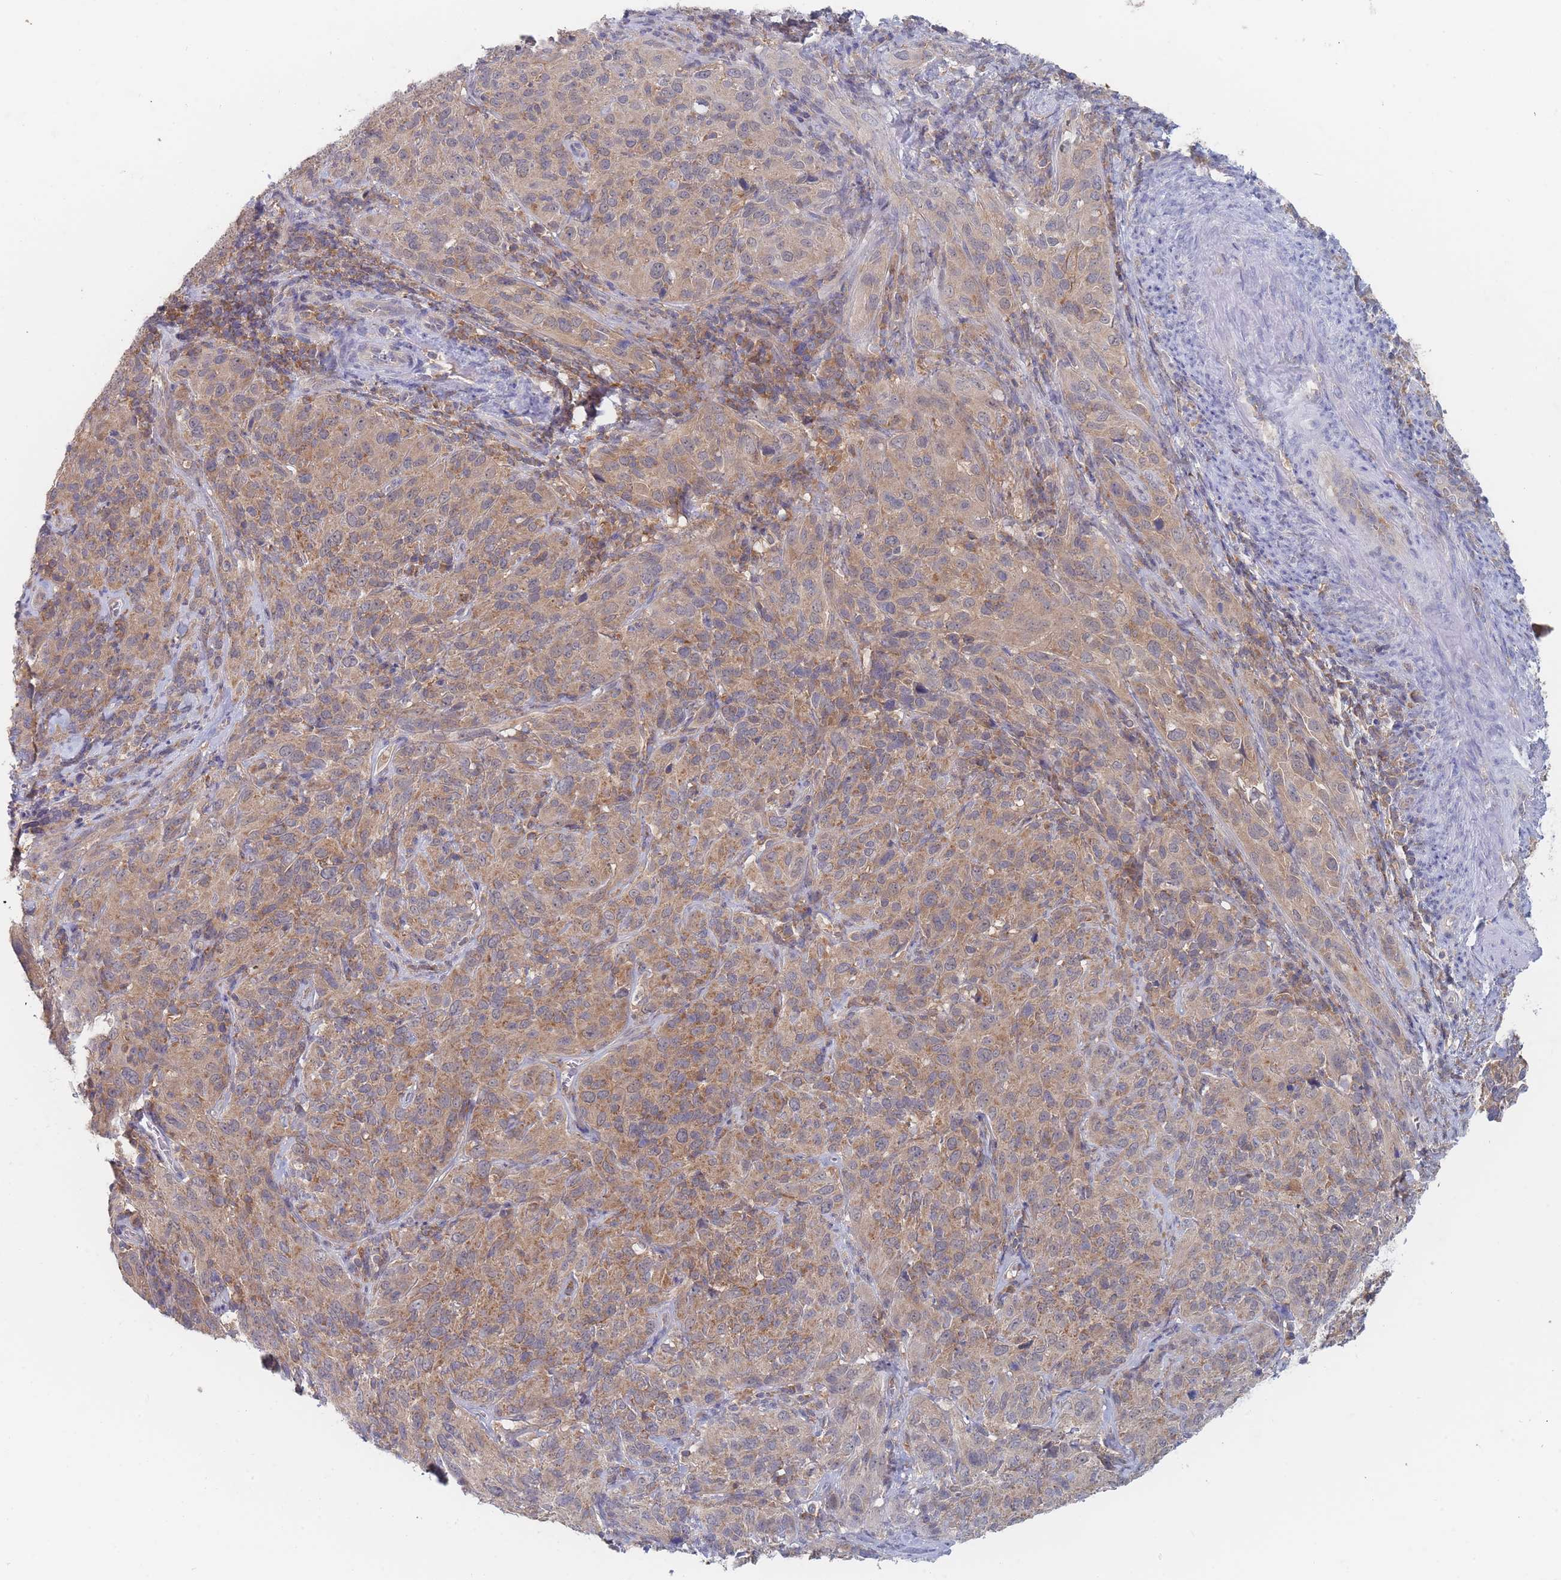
{"staining": {"intensity": "weak", "quantity": "25%-75%", "location": "cytoplasmic/membranous"}, "tissue": "cervical cancer", "cell_type": "Tumor cells", "image_type": "cancer", "snomed": [{"axis": "morphology", "description": "Squamous cell carcinoma, NOS"}, {"axis": "topography", "description": "Cervix"}], "caption": "Squamous cell carcinoma (cervical) stained for a protein demonstrates weak cytoplasmic/membranous positivity in tumor cells. Using DAB (brown) and hematoxylin (blue) stains, captured at high magnification using brightfield microscopy.", "gene": "PPP6C", "patient": {"sex": "female", "age": 51}}